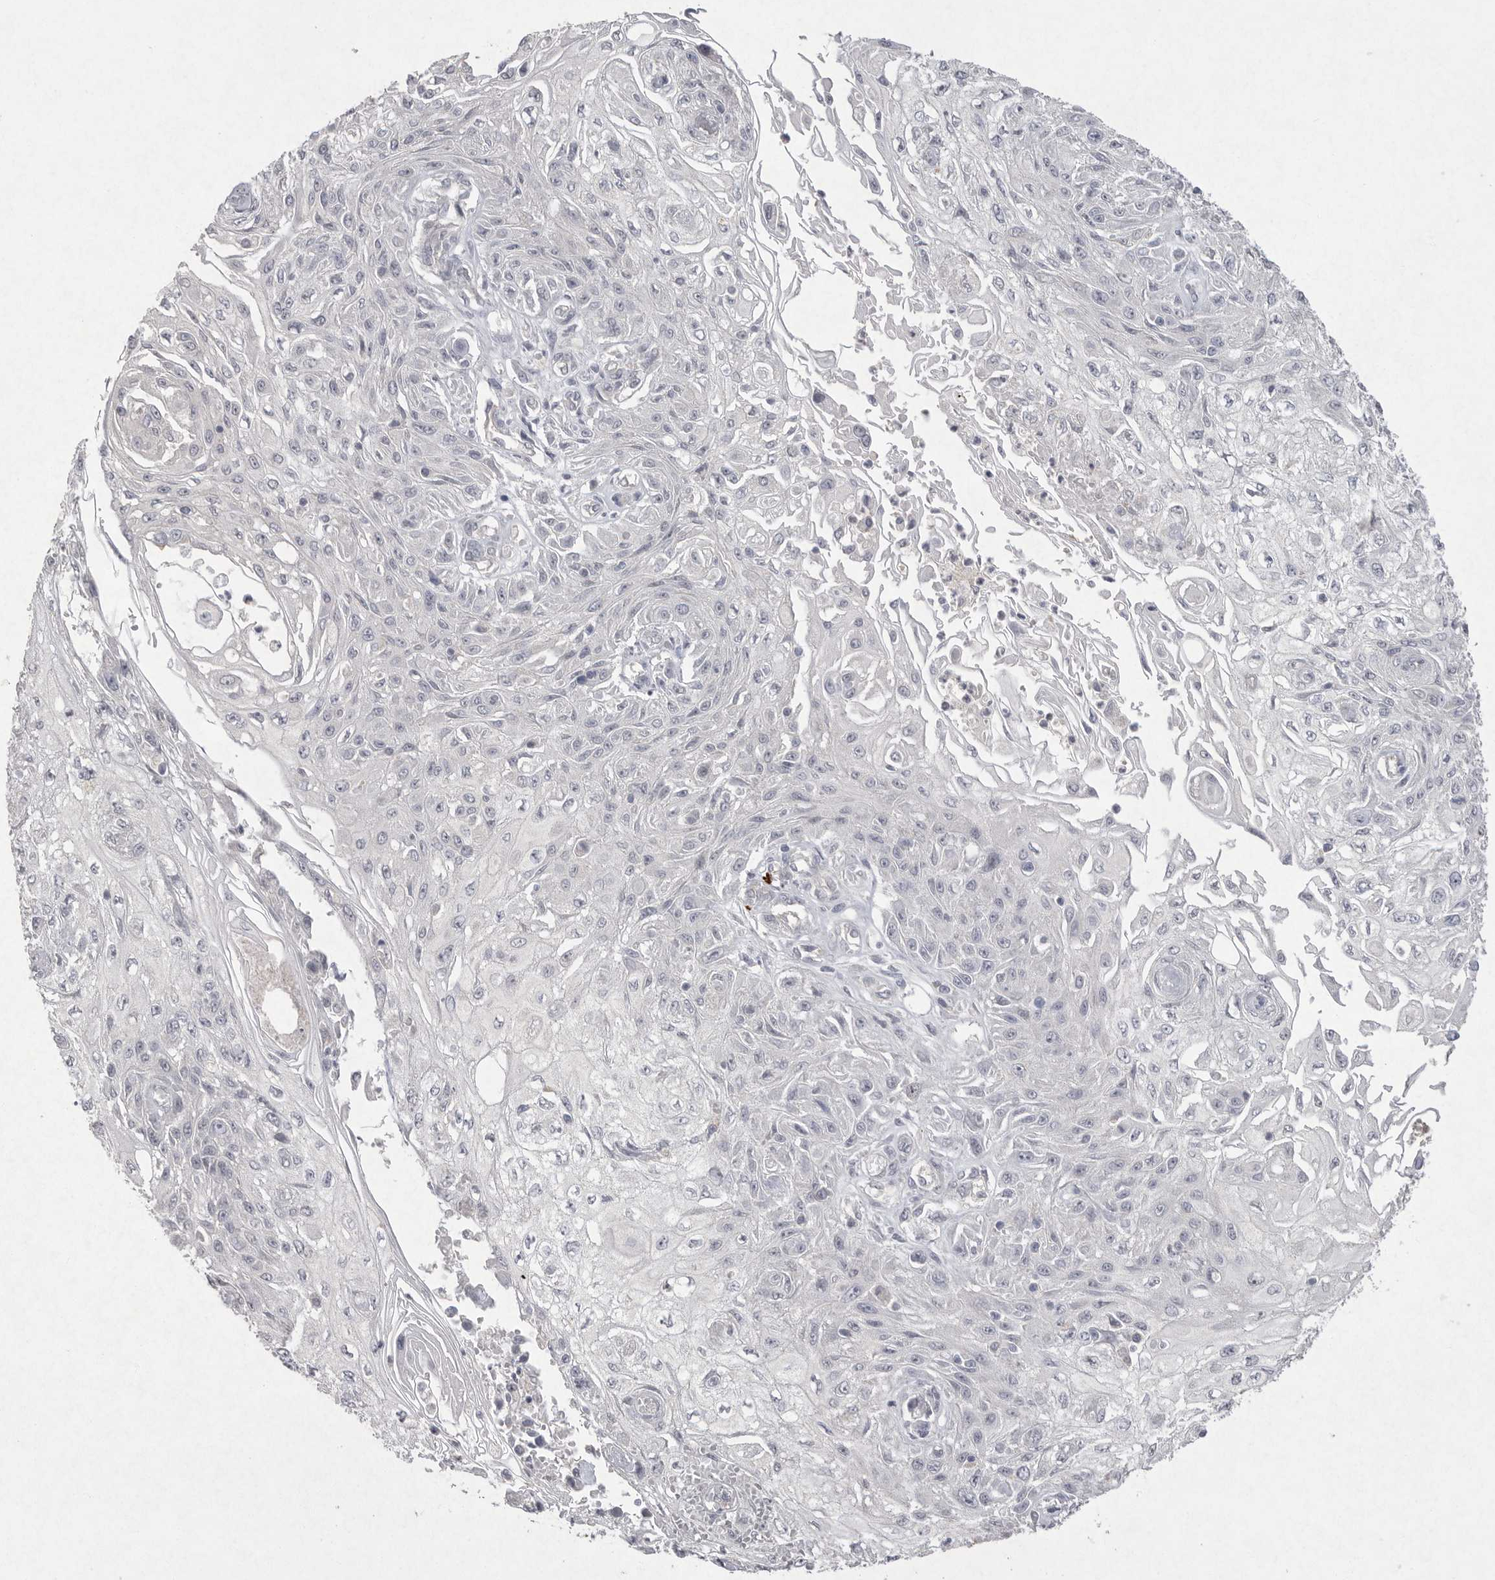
{"staining": {"intensity": "negative", "quantity": "none", "location": "none"}, "tissue": "skin cancer", "cell_type": "Tumor cells", "image_type": "cancer", "snomed": [{"axis": "morphology", "description": "Squamous cell carcinoma, NOS"}, {"axis": "morphology", "description": "Squamous cell carcinoma, metastatic, NOS"}, {"axis": "topography", "description": "Skin"}, {"axis": "topography", "description": "Lymph node"}], "caption": "Metastatic squamous cell carcinoma (skin) stained for a protein using immunohistochemistry demonstrates no expression tumor cells.", "gene": "VANGL2", "patient": {"sex": "male", "age": 75}}